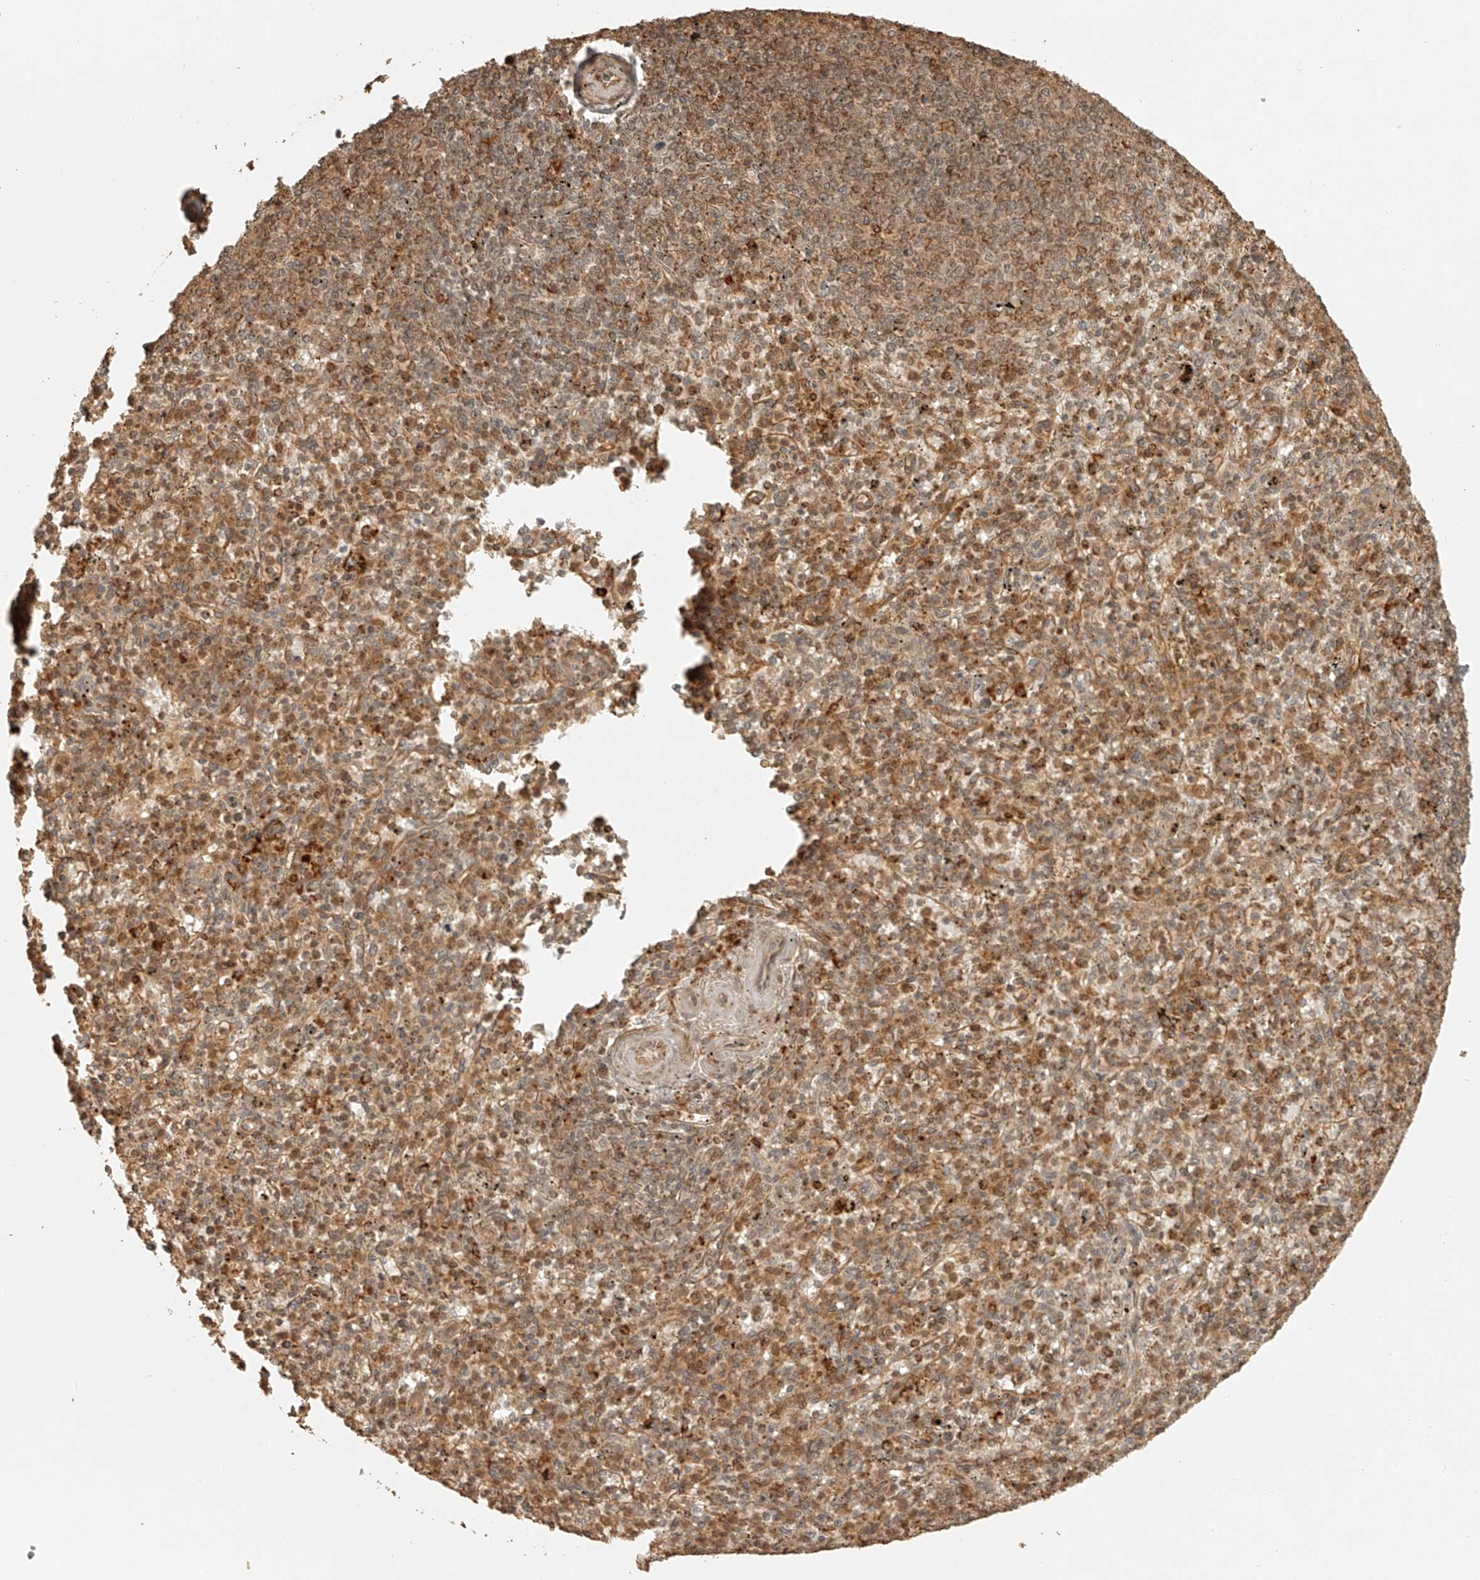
{"staining": {"intensity": "moderate", "quantity": ">75%", "location": "cytoplasmic/membranous"}, "tissue": "spleen", "cell_type": "Cells in red pulp", "image_type": "normal", "snomed": [{"axis": "morphology", "description": "Normal tissue, NOS"}, {"axis": "topography", "description": "Spleen"}], "caption": "High-magnification brightfield microscopy of benign spleen stained with DAB (brown) and counterstained with hematoxylin (blue). cells in red pulp exhibit moderate cytoplasmic/membranous staining is present in about>75% of cells.", "gene": "BCL2L11", "patient": {"sex": "male", "age": 72}}